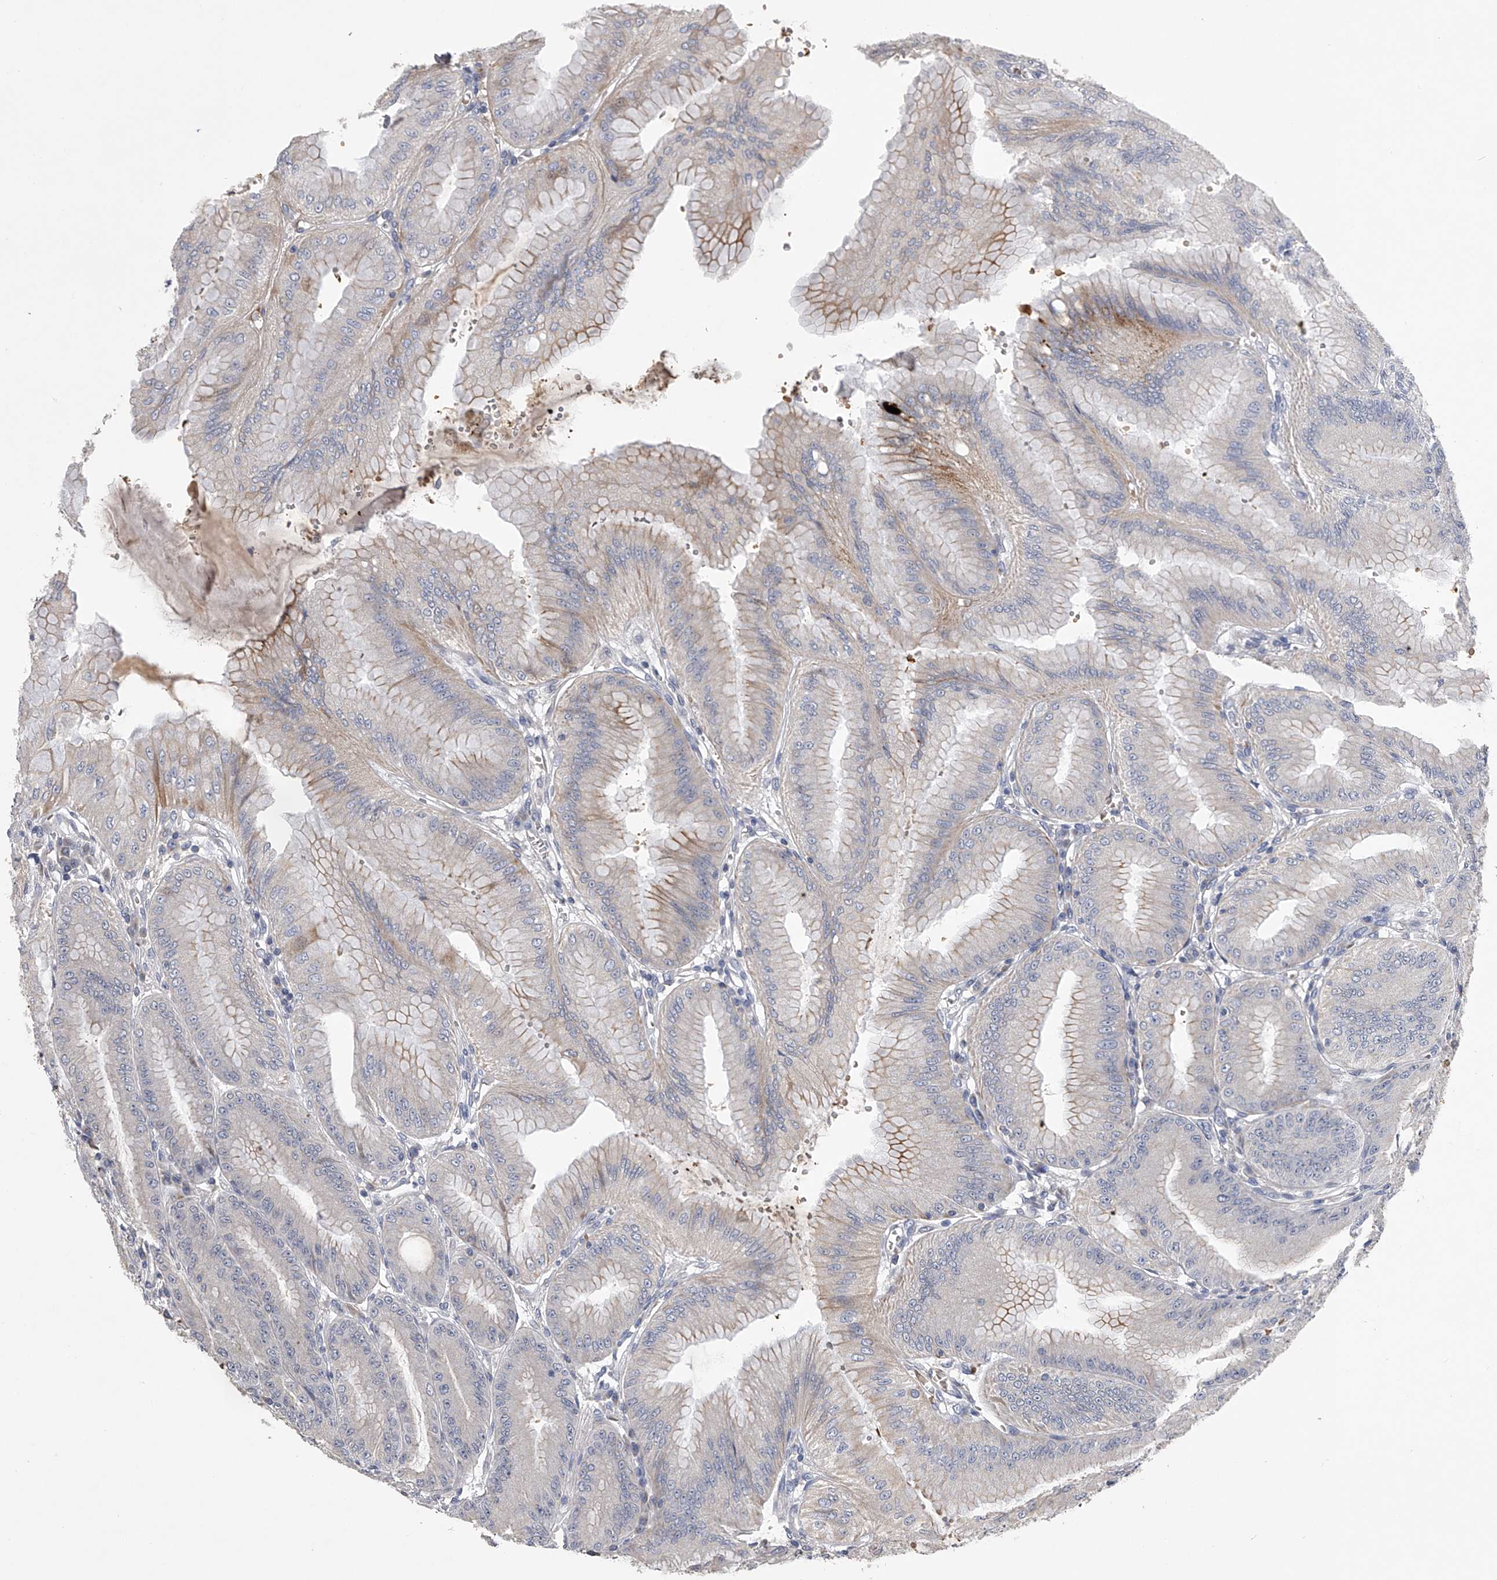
{"staining": {"intensity": "moderate", "quantity": "<25%", "location": "cytoplasmic/membranous"}, "tissue": "stomach", "cell_type": "Glandular cells", "image_type": "normal", "snomed": [{"axis": "morphology", "description": "Normal tissue, NOS"}, {"axis": "topography", "description": "Stomach, lower"}], "caption": "Immunohistochemical staining of unremarkable human stomach demonstrates <25% levels of moderate cytoplasmic/membranous protein staining in approximately <25% of glandular cells.", "gene": "MDN1", "patient": {"sex": "male", "age": 71}}